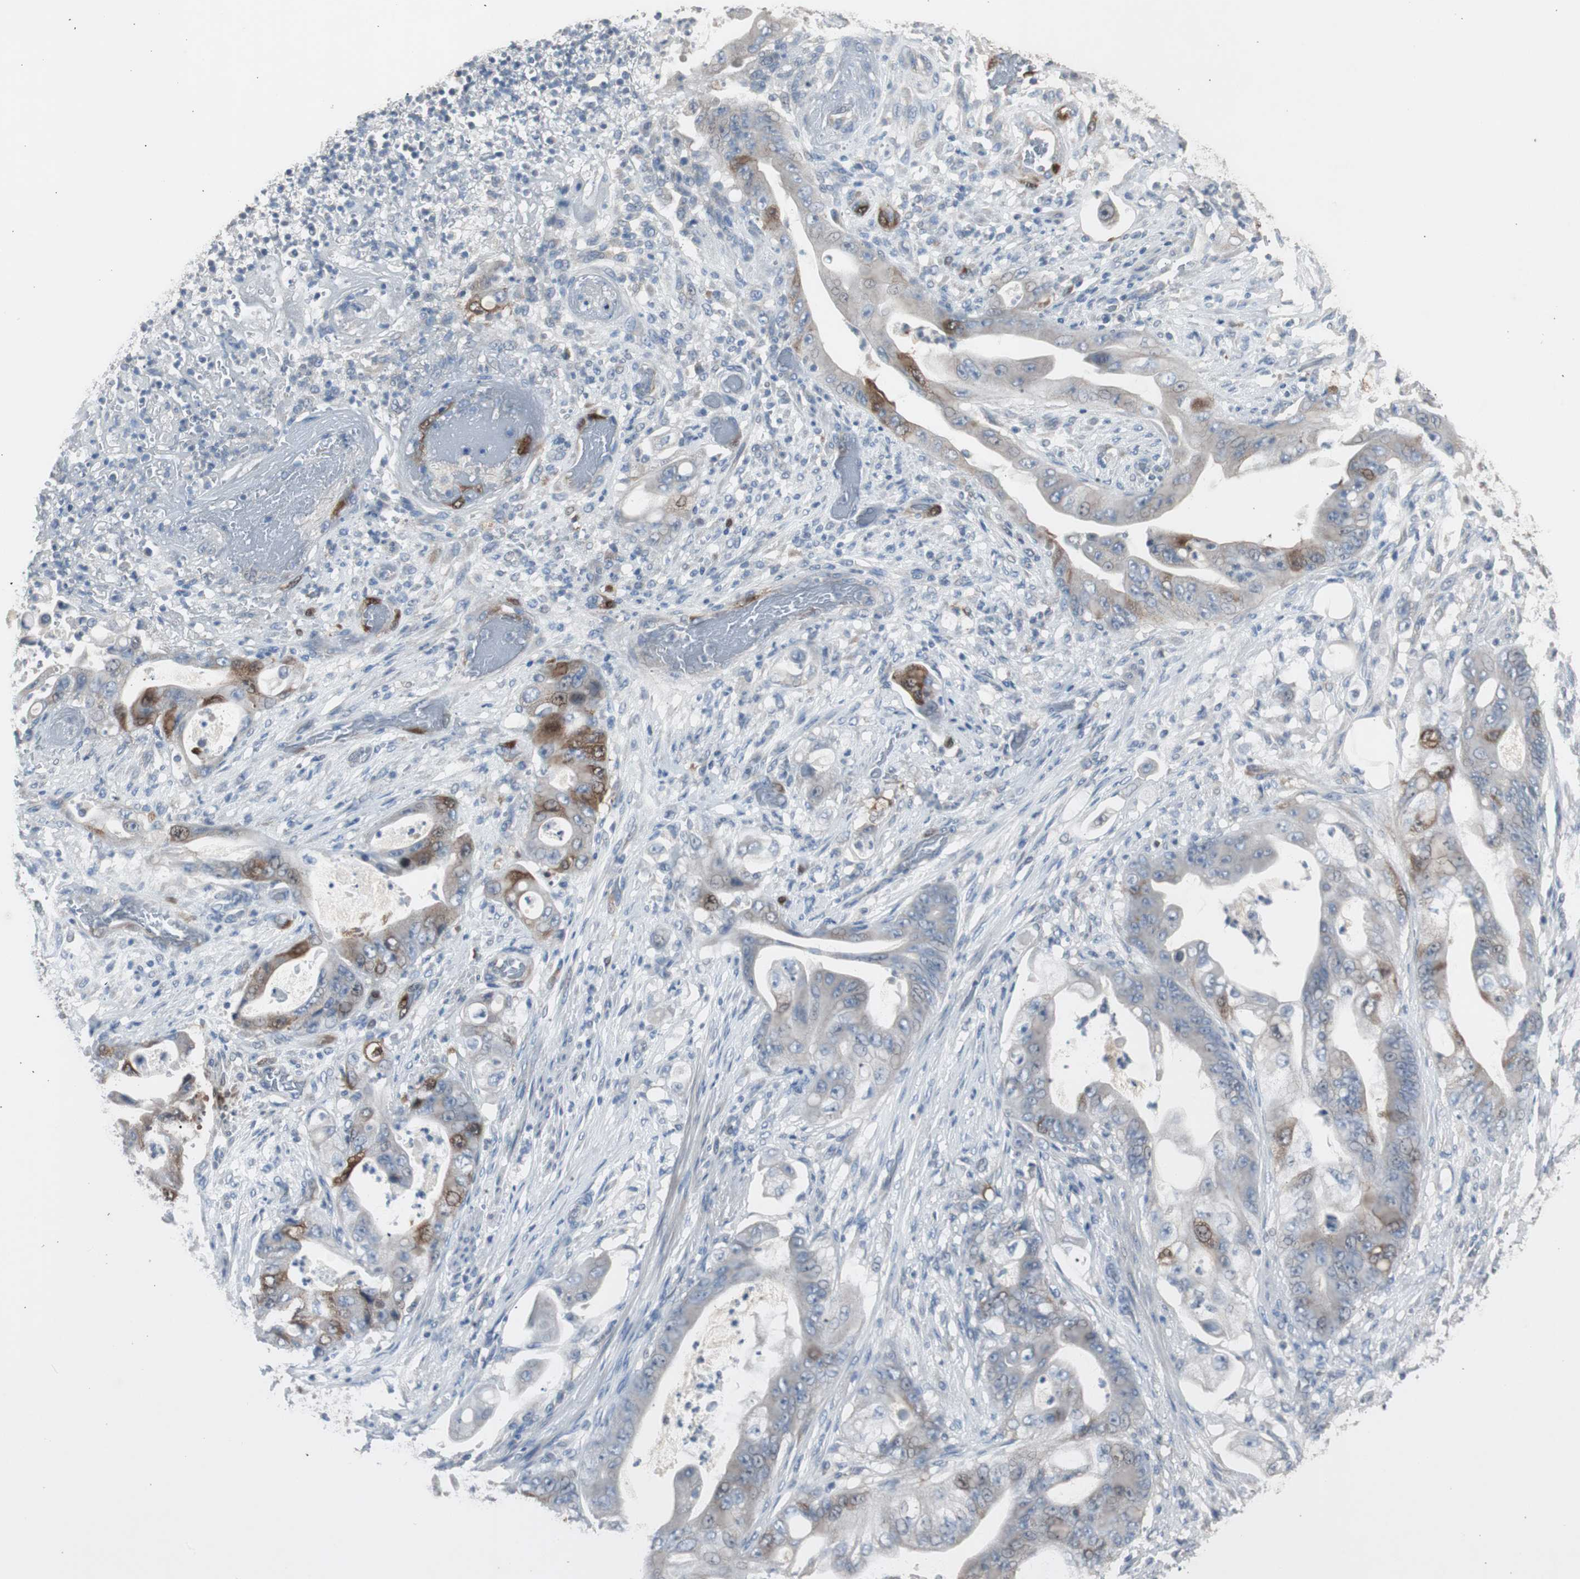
{"staining": {"intensity": "moderate", "quantity": "<25%", "location": "cytoplasmic/membranous"}, "tissue": "stomach cancer", "cell_type": "Tumor cells", "image_type": "cancer", "snomed": [{"axis": "morphology", "description": "Adenocarcinoma, NOS"}, {"axis": "topography", "description": "Stomach"}], "caption": "High-power microscopy captured an immunohistochemistry (IHC) photomicrograph of stomach adenocarcinoma, revealing moderate cytoplasmic/membranous staining in approximately <25% of tumor cells. The staining is performed using DAB (3,3'-diaminobenzidine) brown chromogen to label protein expression. The nuclei are counter-stained blue using hematoxylin.", "gene": "TK1", "patient": {"sex": "female", "age": 73}}